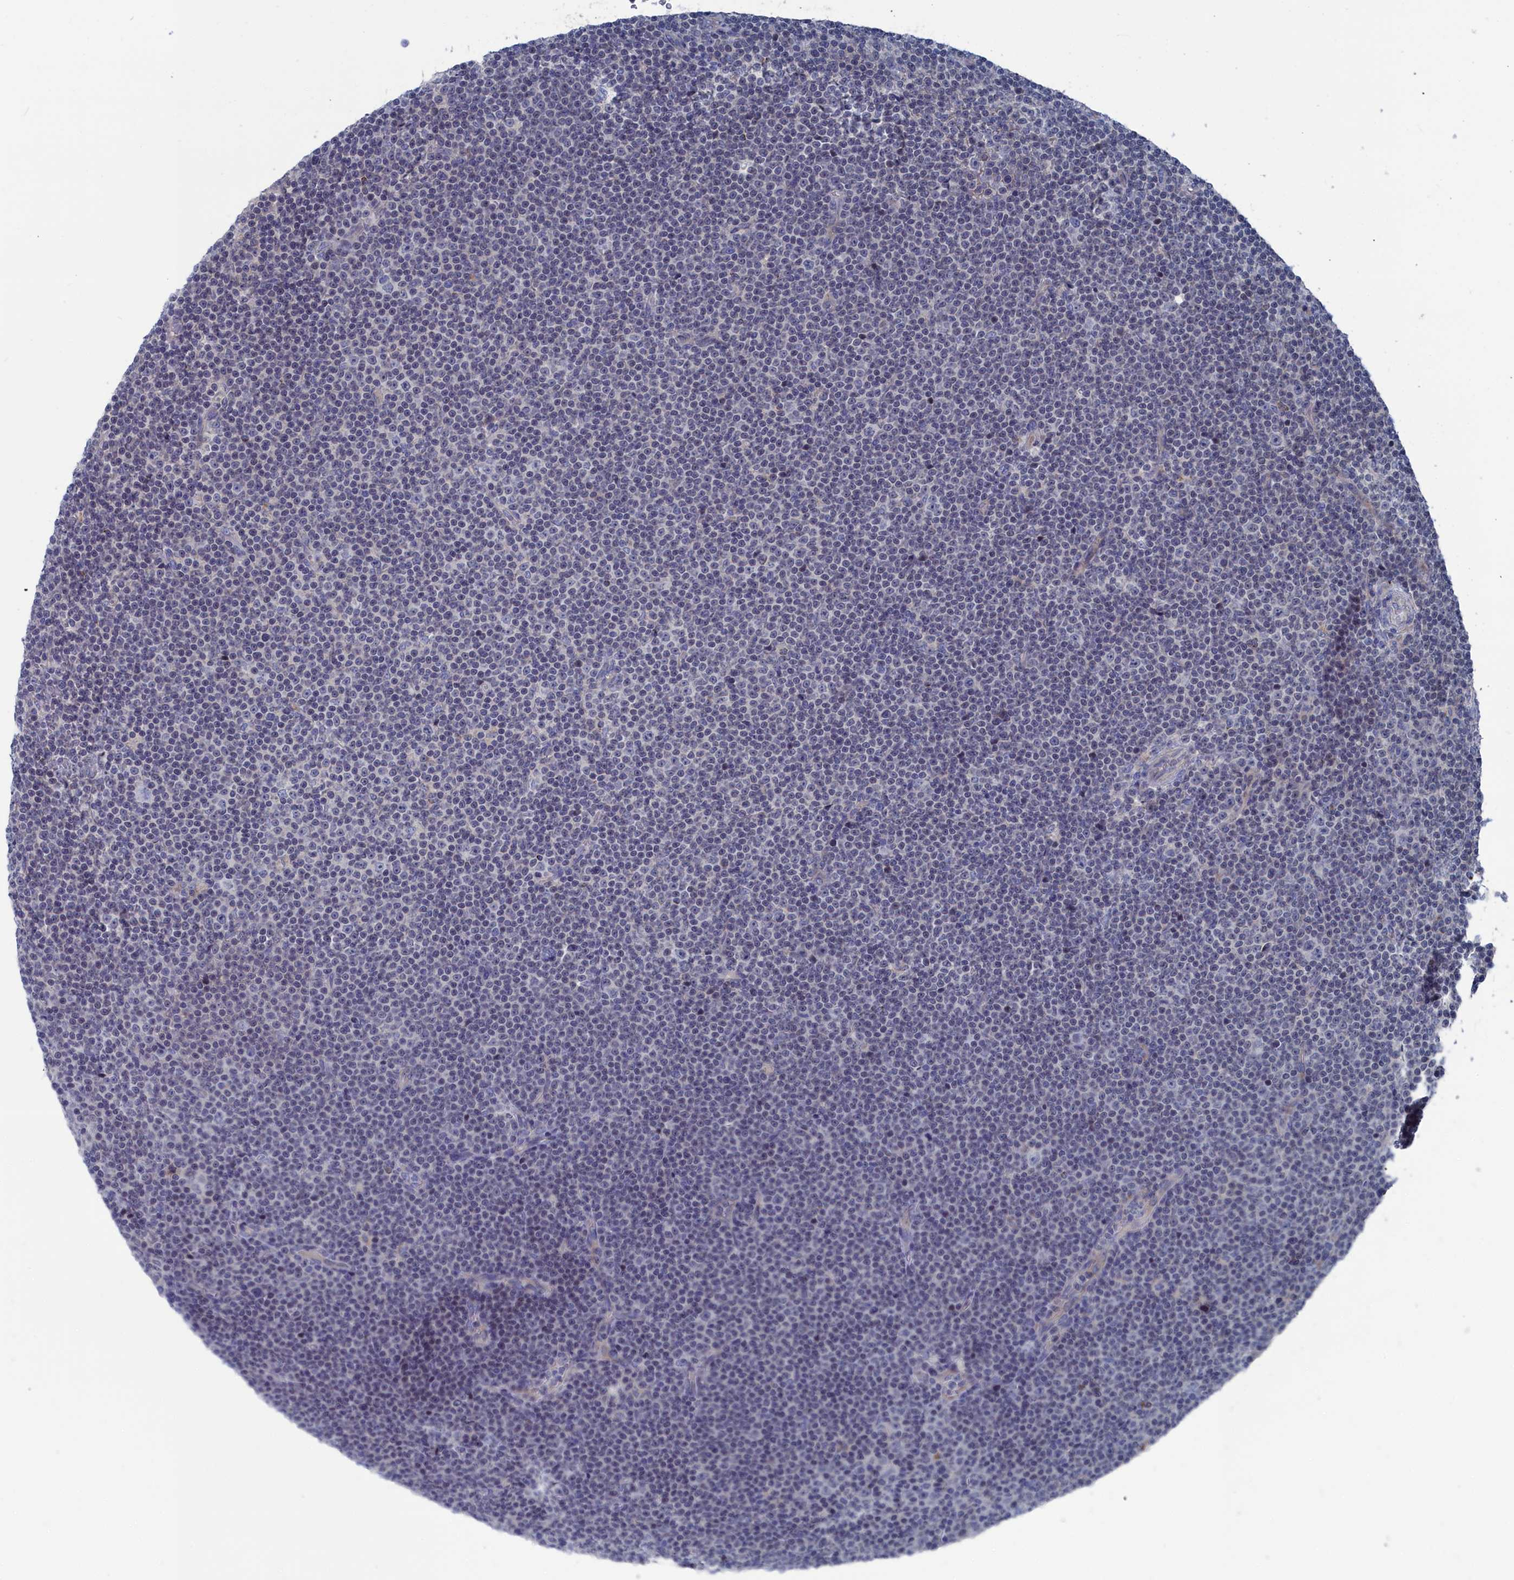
{"staining": {"intensity": "negative", "quantity": "none", "location": "none"}, "tissue": "lymphoma", "cell_type": "Tumor cells", "image_type": "cancer", "snomed": [{"axis": "morphology", "description": "Malignant lymphoma, non-Hodgkin's type, Low grade"}, {"axis": "topography", "description": "Lymph node"}], "caption": "Image shows no significant protein expression in tumor cells of malignant lymphoma, non-Hodgkin's type (low-grade).", "gene": "CEND1", "patient": {"sex": "female", "age": 67}}